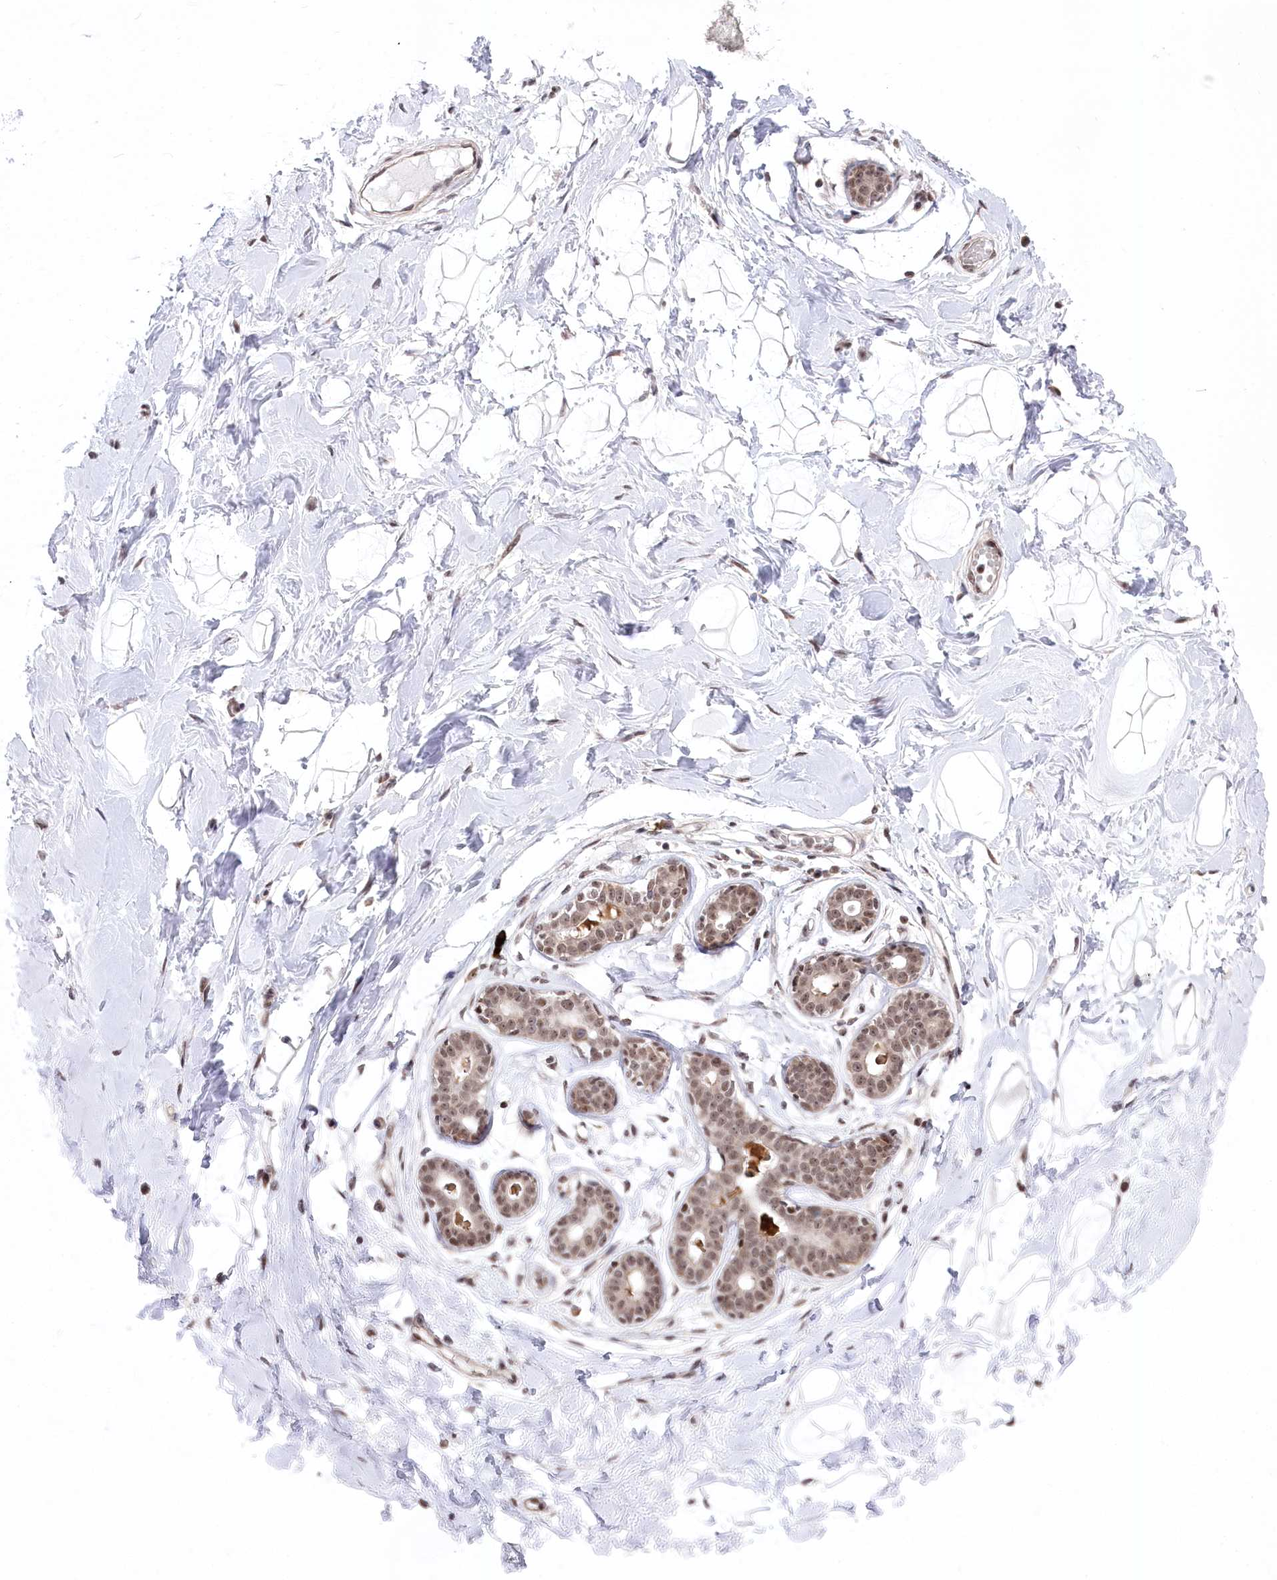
{"staining": {"intensity": "negative", "quantity": "none", "location": "none"}, "tissue": "breast", "cell_type": "Adipocytes", "image_type": "normal", "snomed": [{"axis": "morphology", "description": "Normal tissue, NOS"}, {"axis": "morphology", "description": "Adenoma, NOS"}, {"axis": "topography", "description": "Breast"}], "caption": "Immunohistochemistry histopathology image of unremarkable breast: human breast stained with DAB (3,3'-diaminobenzidine) displays no significant protein expression in adipocytes.", "gene": "CGGBP1", "patient": {"sex": "female", "age": 23}}